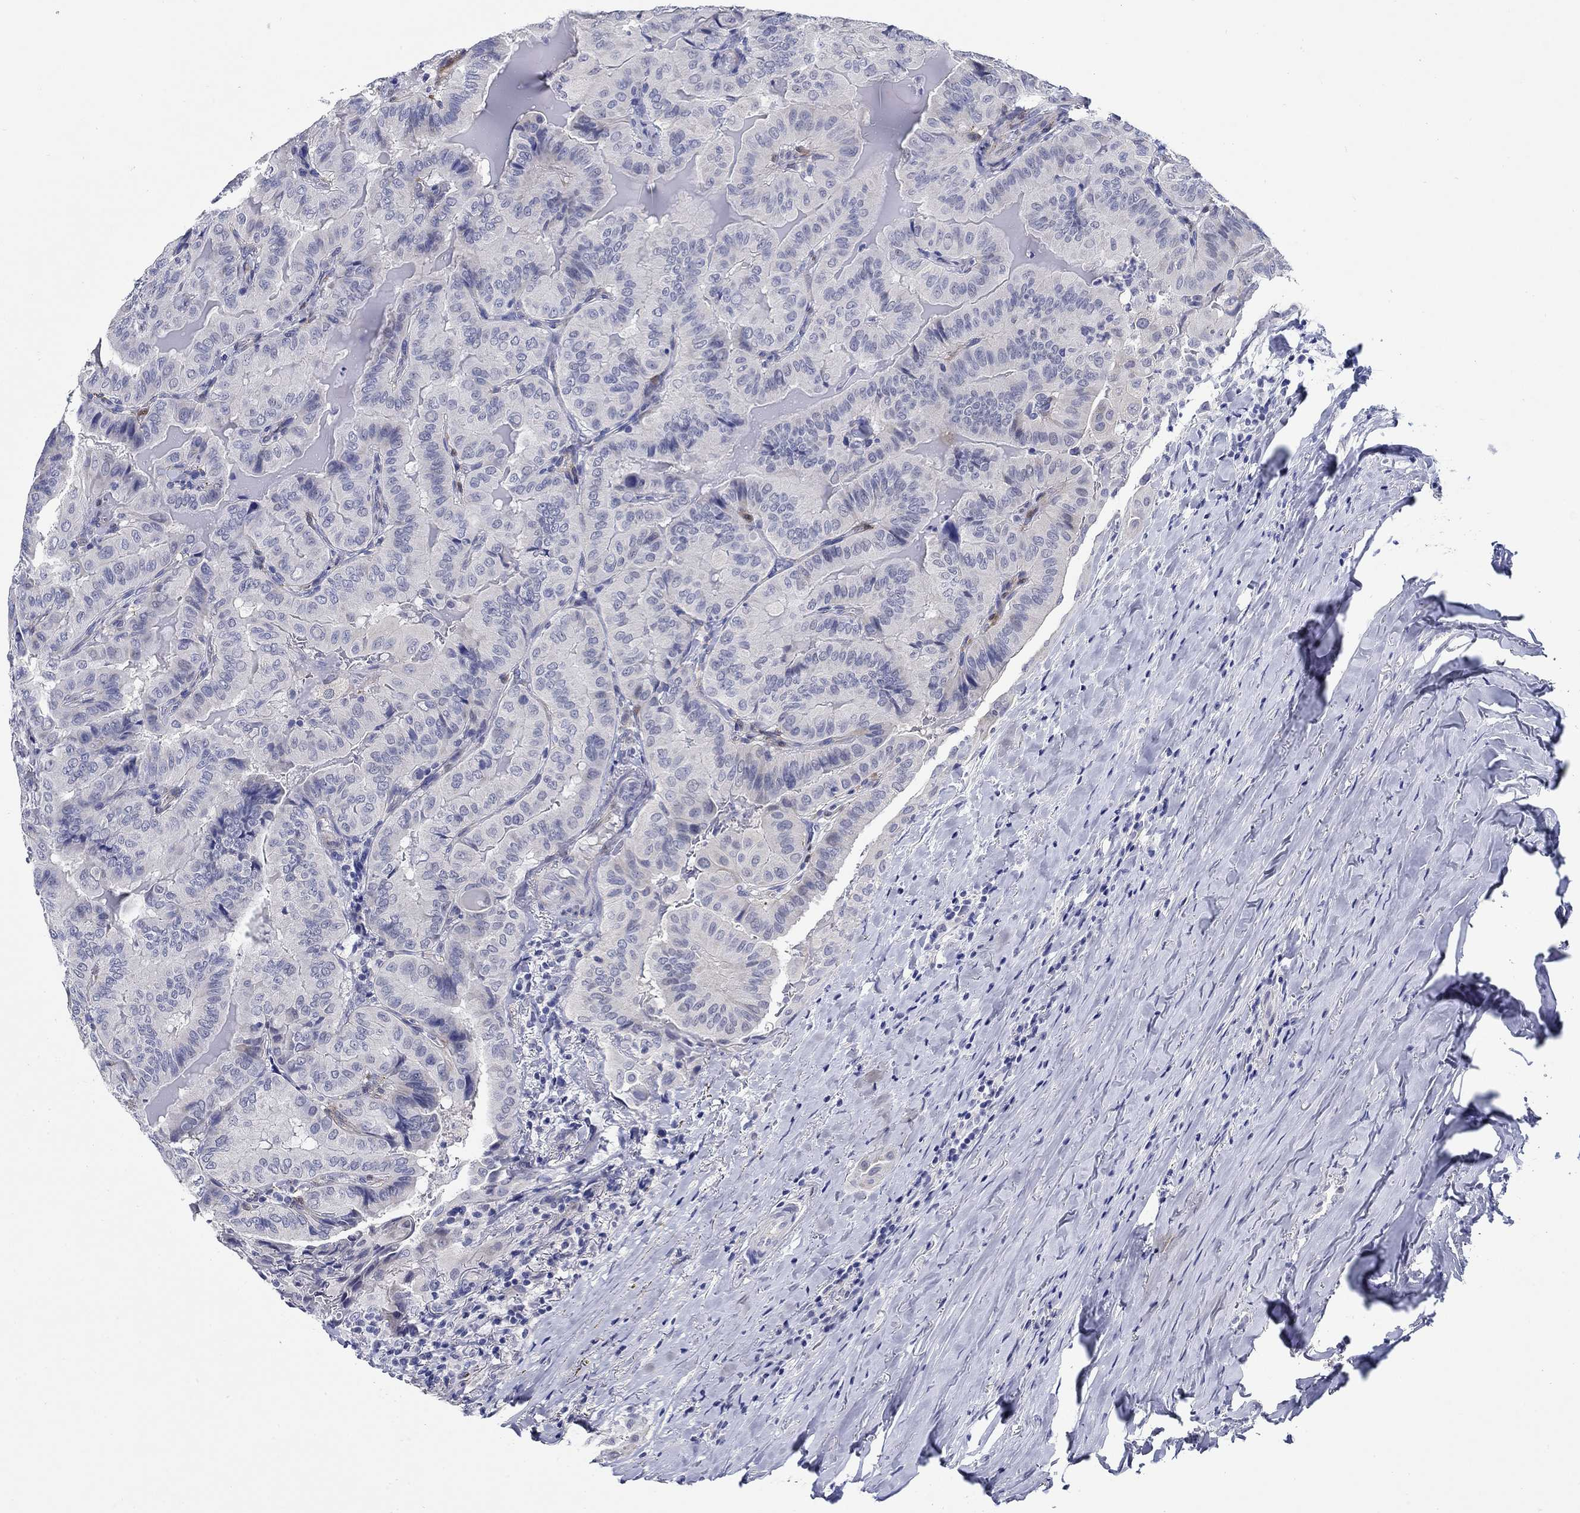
{"staining": {"intensity": "negative", "quantity": "none", "location": "none"}, "tissue": "thyroid cancer", "cell_type": "Tumor cells", "image_type": "cancer", "snomed": [{"axis": "morphology", "description": "Papillary adenocarcinoma, NOS"}, {"axis": "topography", "description": "Thyroid gland"}], "caption": "An image of thyroid papillary adenocarcinoma stained for a protein exhibits no brown staining in tumor cells.", "gene": "MC2R", "patient": {"sex": "female", "age": 68}}